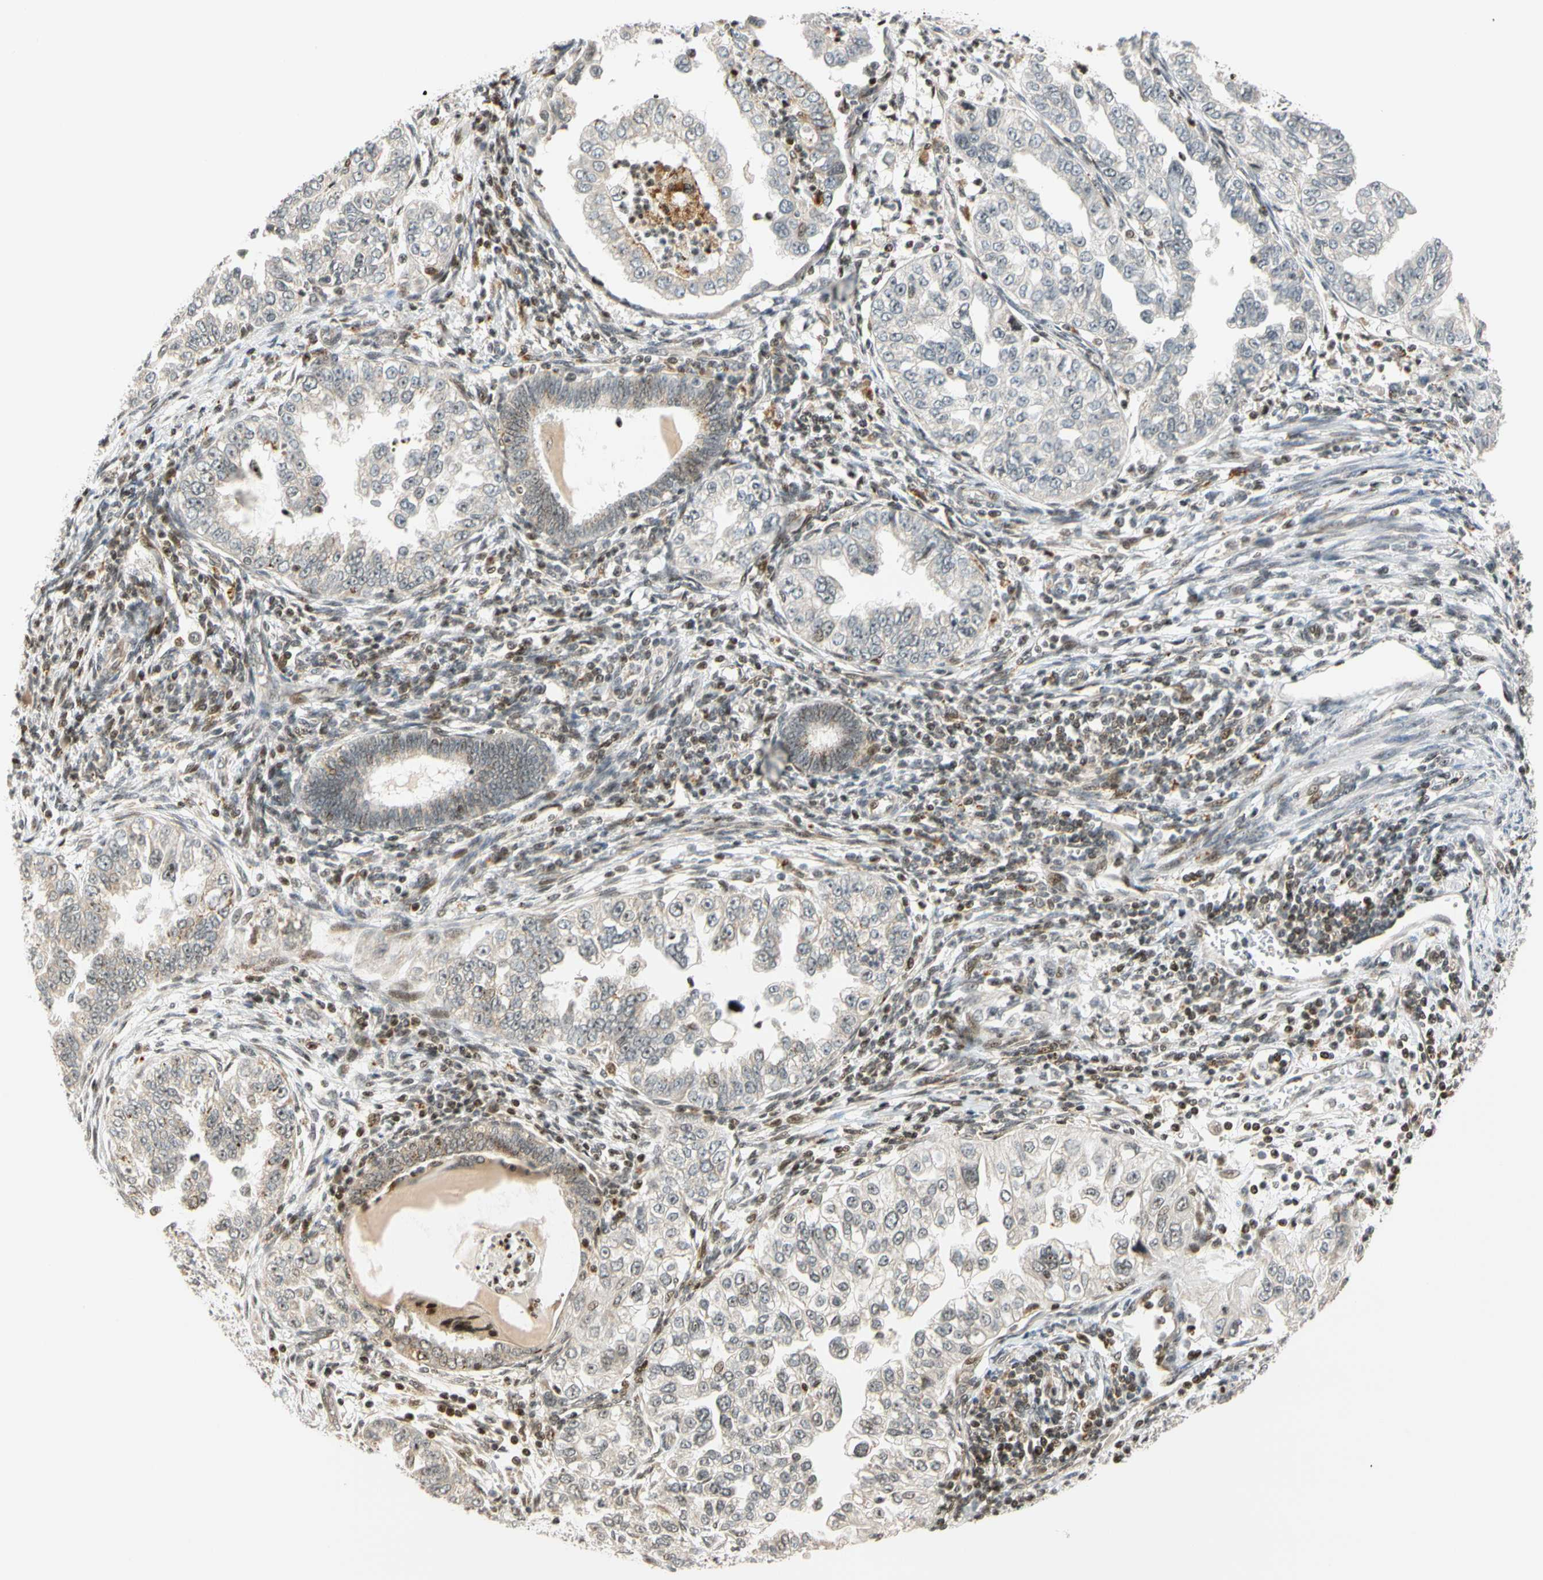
{"staining": {"intensity": "weak", "quantity": "<25%", "location": "cytoplasmic/membranous"}, "tissue": "endometrial cancer", "cell_type": "Tumor cells", "image_type": "cancer", "snomed": [{"axis": "morphology", "description": "Adenocarcinoma, NOS"}, {"axis": "topography", "description": "Endometrium"}], "caption": "This is an immunohistochemistry (IHC) histopathology image of human endometrial adenocarcinoma. There is no expression in tumor cells.", "gene": "CDK7", "patient": {"sex": "female", "age": 85}}